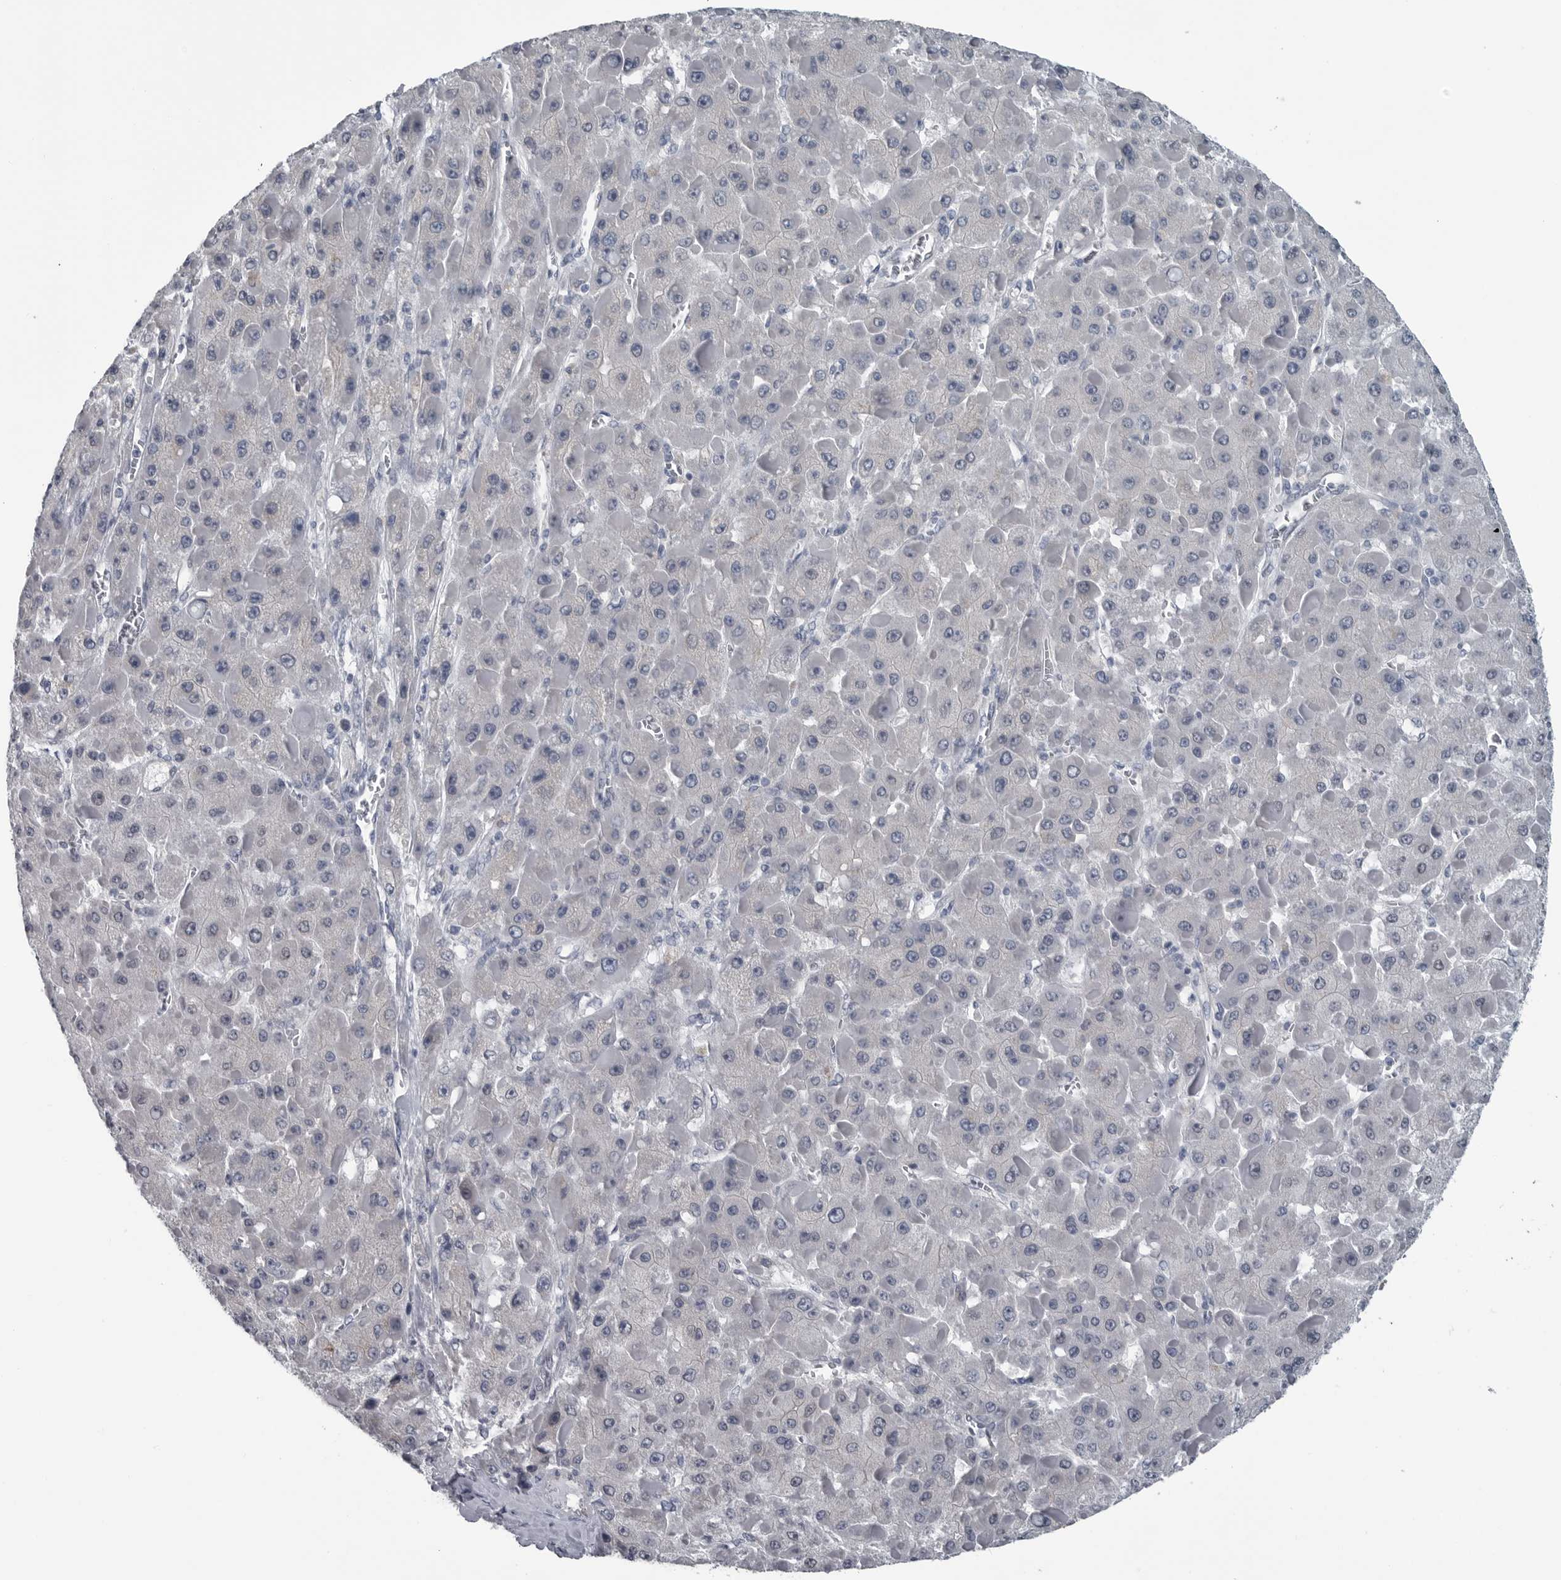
{"staining": {"intensity": "negative", "quantity": "none", "location": "none"}, "tissue": "liver cancer", "cell_type": "Tumor cells", "image_type": "cancer", "snomed": [{"axis": "morphology", "description": "Carcinoma, Hepatocellular, NOS"}, {"axis": "topography", "description": "Liver"}], "caption": "Immunohistochemistry of human liver cancer reveals no positivity in tumor cells.", "gene": "MYOC", "patient": {"sex": "female", "age": 73}}